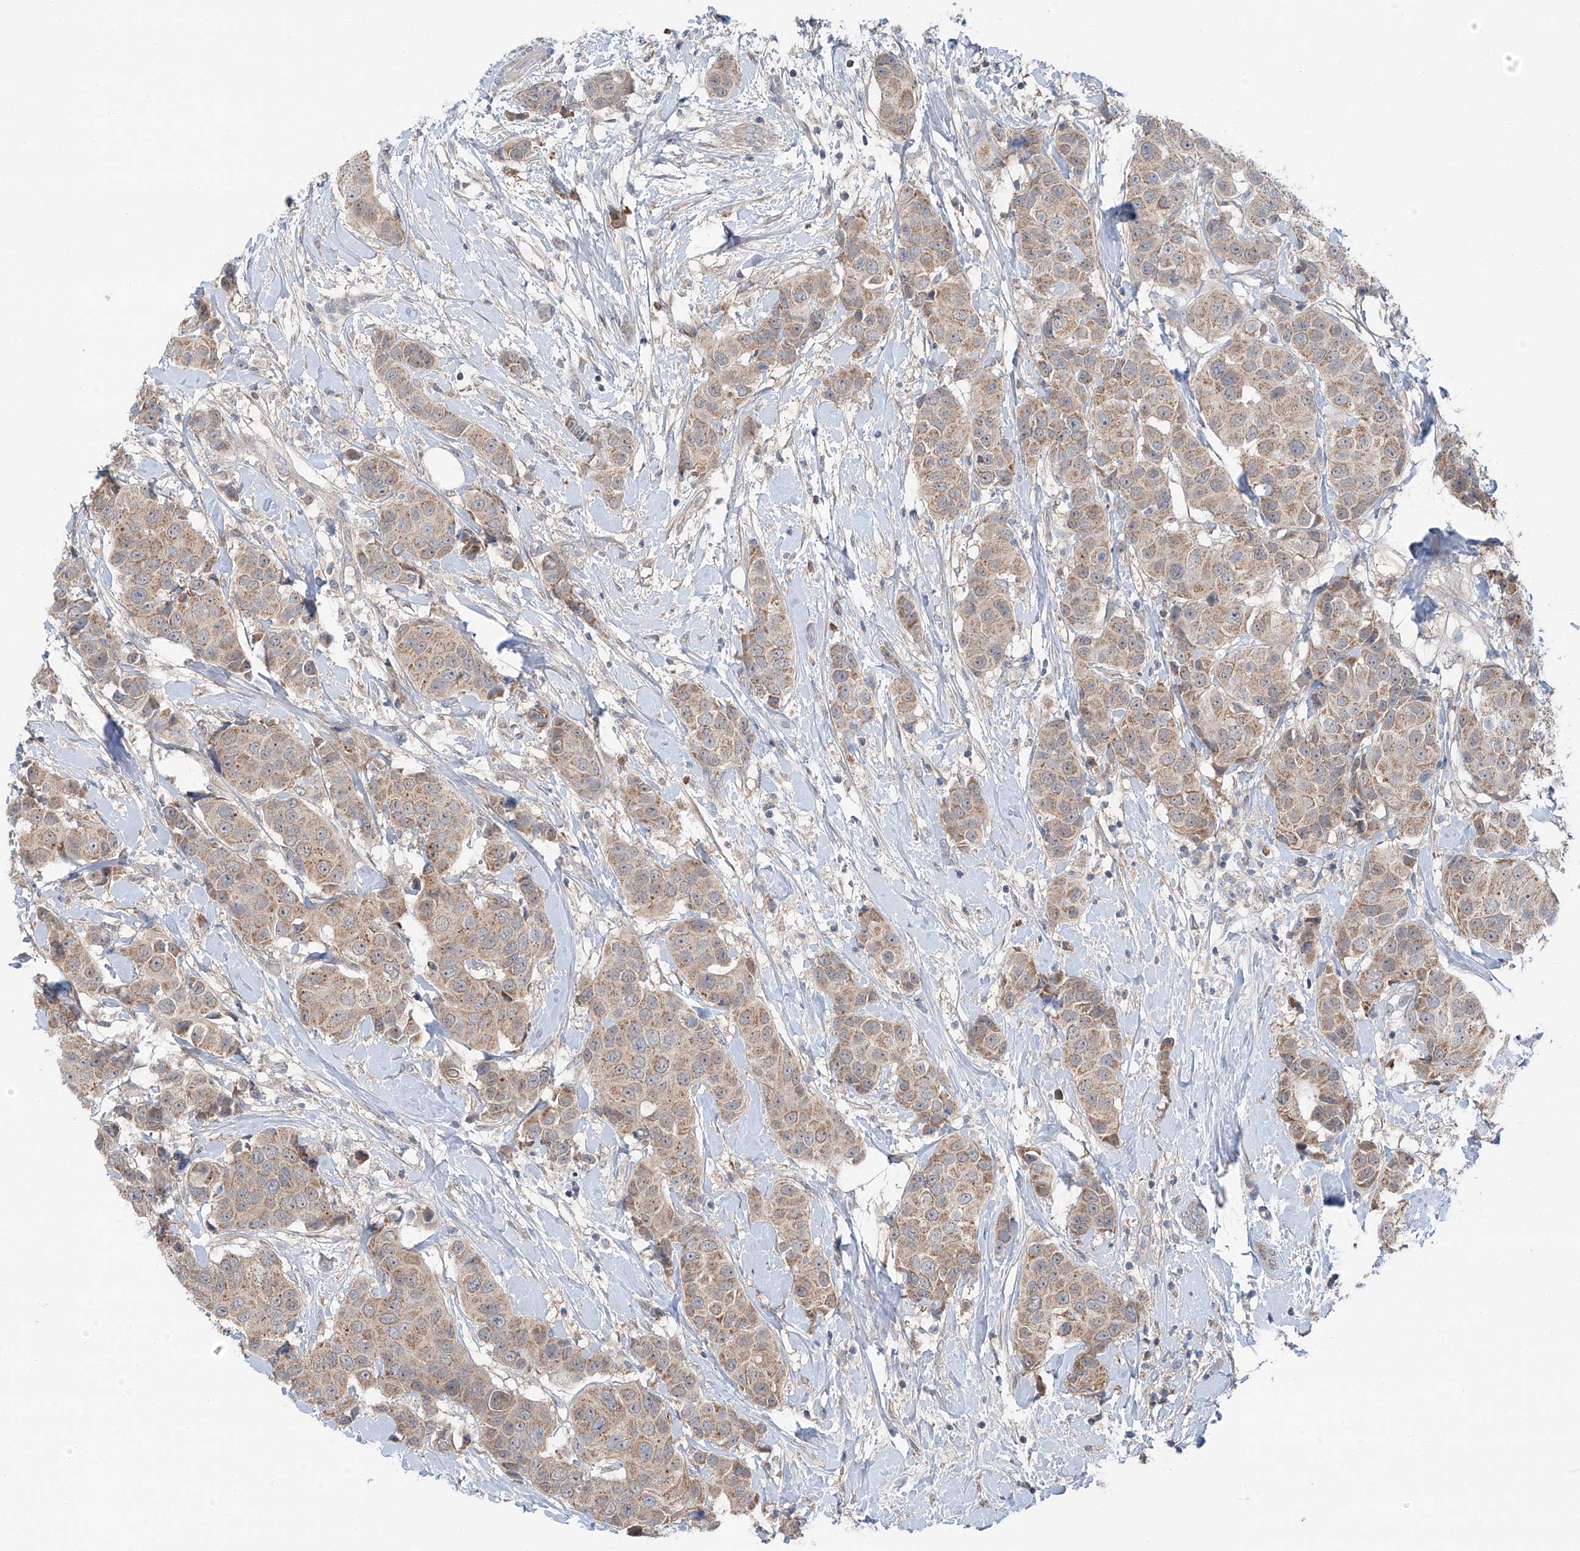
{"staining": {"intensity": "moderate", "quantity": ">75%", "location": "cytoplasmic/membranous"}, "tissue": "breast cancer", "cell_type": "Tumor cells", "image_type": "cancer", "snomed": [{"axis": "morphology", "description": "Normal tissue, NOS"}, {"axis": "morphology", "description": "Duct carcinoma"}, {"axis": "topography", "description": "Breast"}], "caption": "Intraductal carcinoma (breast) stained for a protein (brown) exhibits moderate cytoplasmic/membranous positive positivity in about >75% of tumor cells.", "gene": "SIX4", "patient": {"sex": "female", "age": 39}}